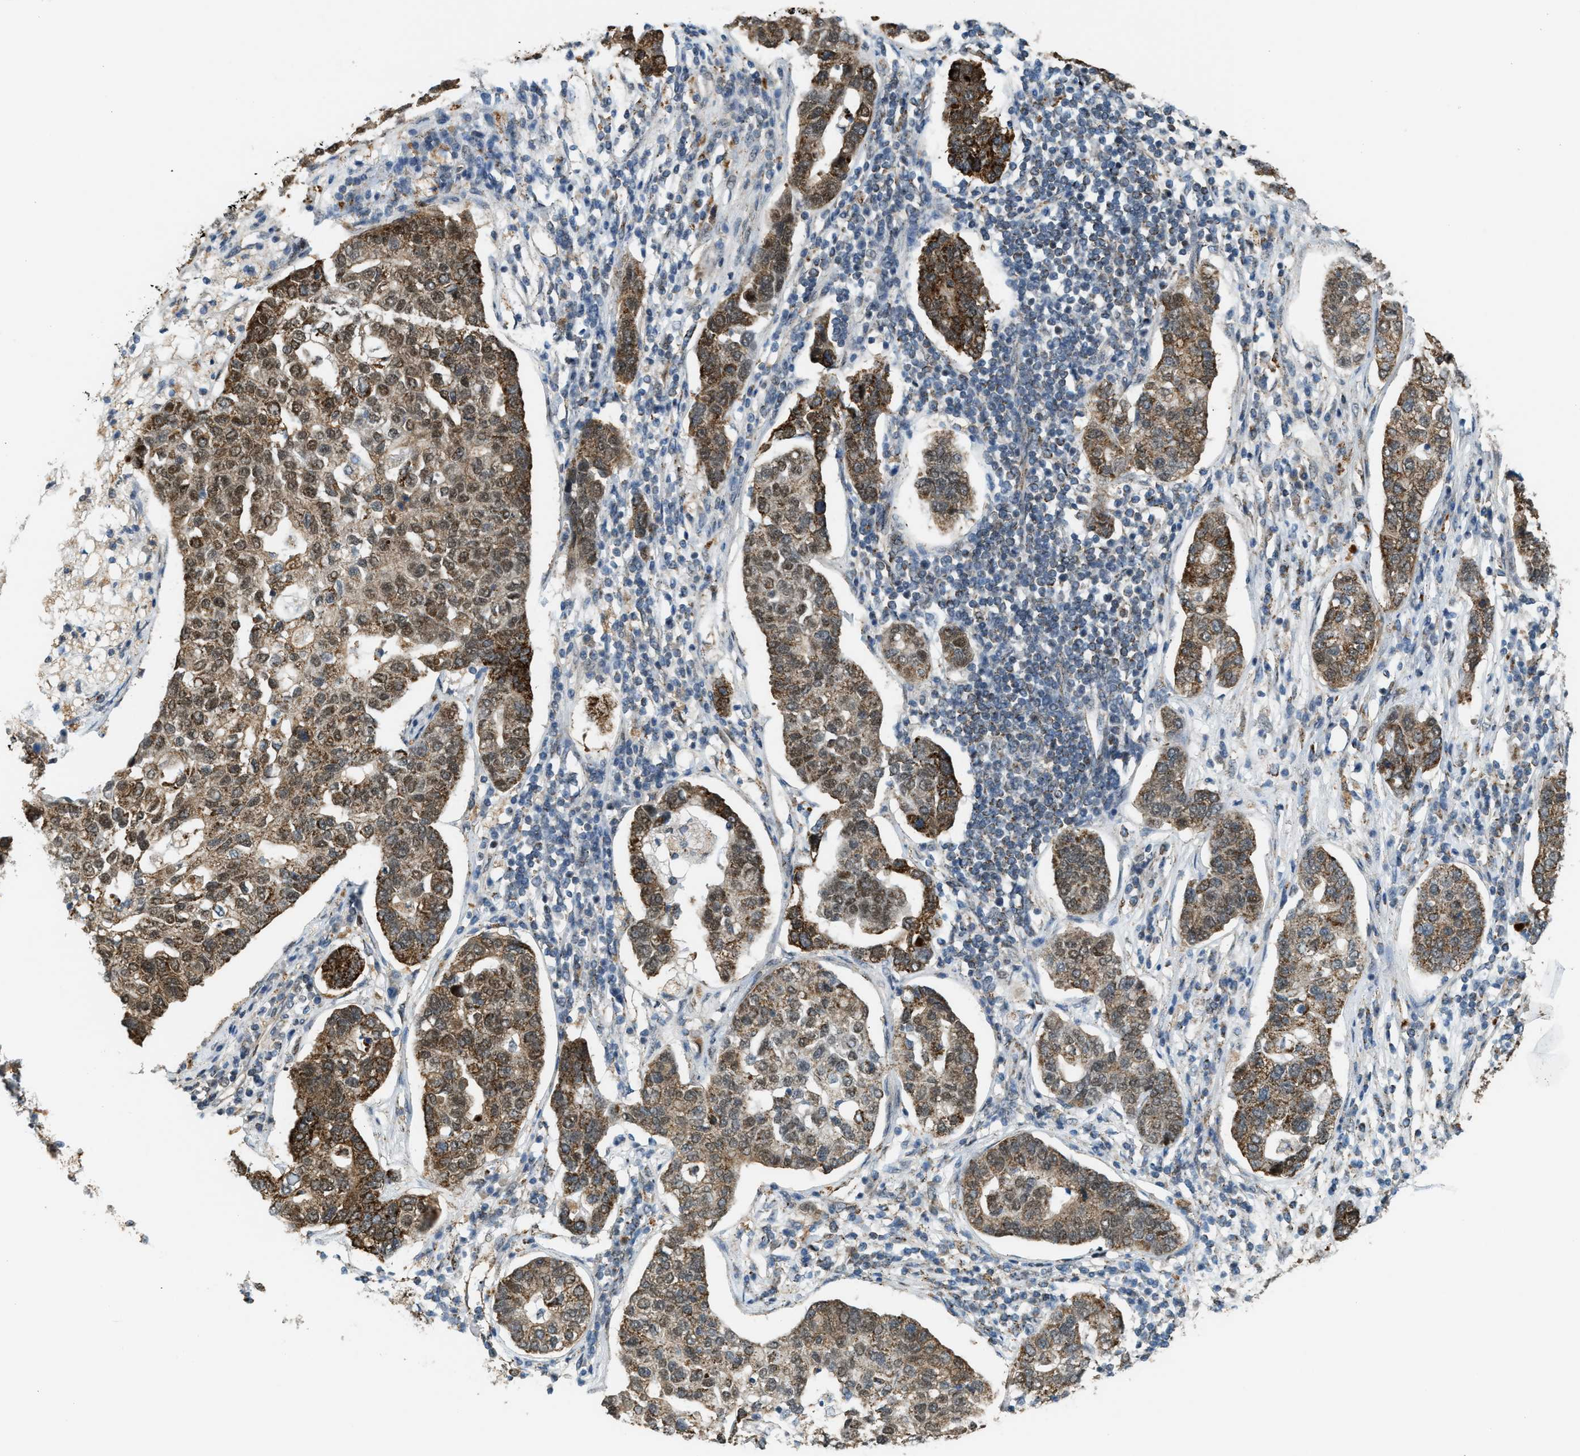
{"staining": {"intensity": "moderate", "quantity": ">75%", "location": "cytoplasmic/membranous"}, "tissue": "pancreatic cancer", "cell_type": "Tumor cells", "image_type": "cancer", "snomed": [{"axis": "morphology", "description": "Adenocarcinoma, NOS"}, {"axis": "topography", "description": "Pancreas"}], "caption": "Pancreatic adenocarcinoma stained with DAB immunohistochemistry demonstrates medium levels of moderate cytoplasmic/membranous staining in approximately >75% of tumor cells. Nuclei are stained in blue.", "gene": "HIBADH", "patient": {"sex": "female", "age": 61}}